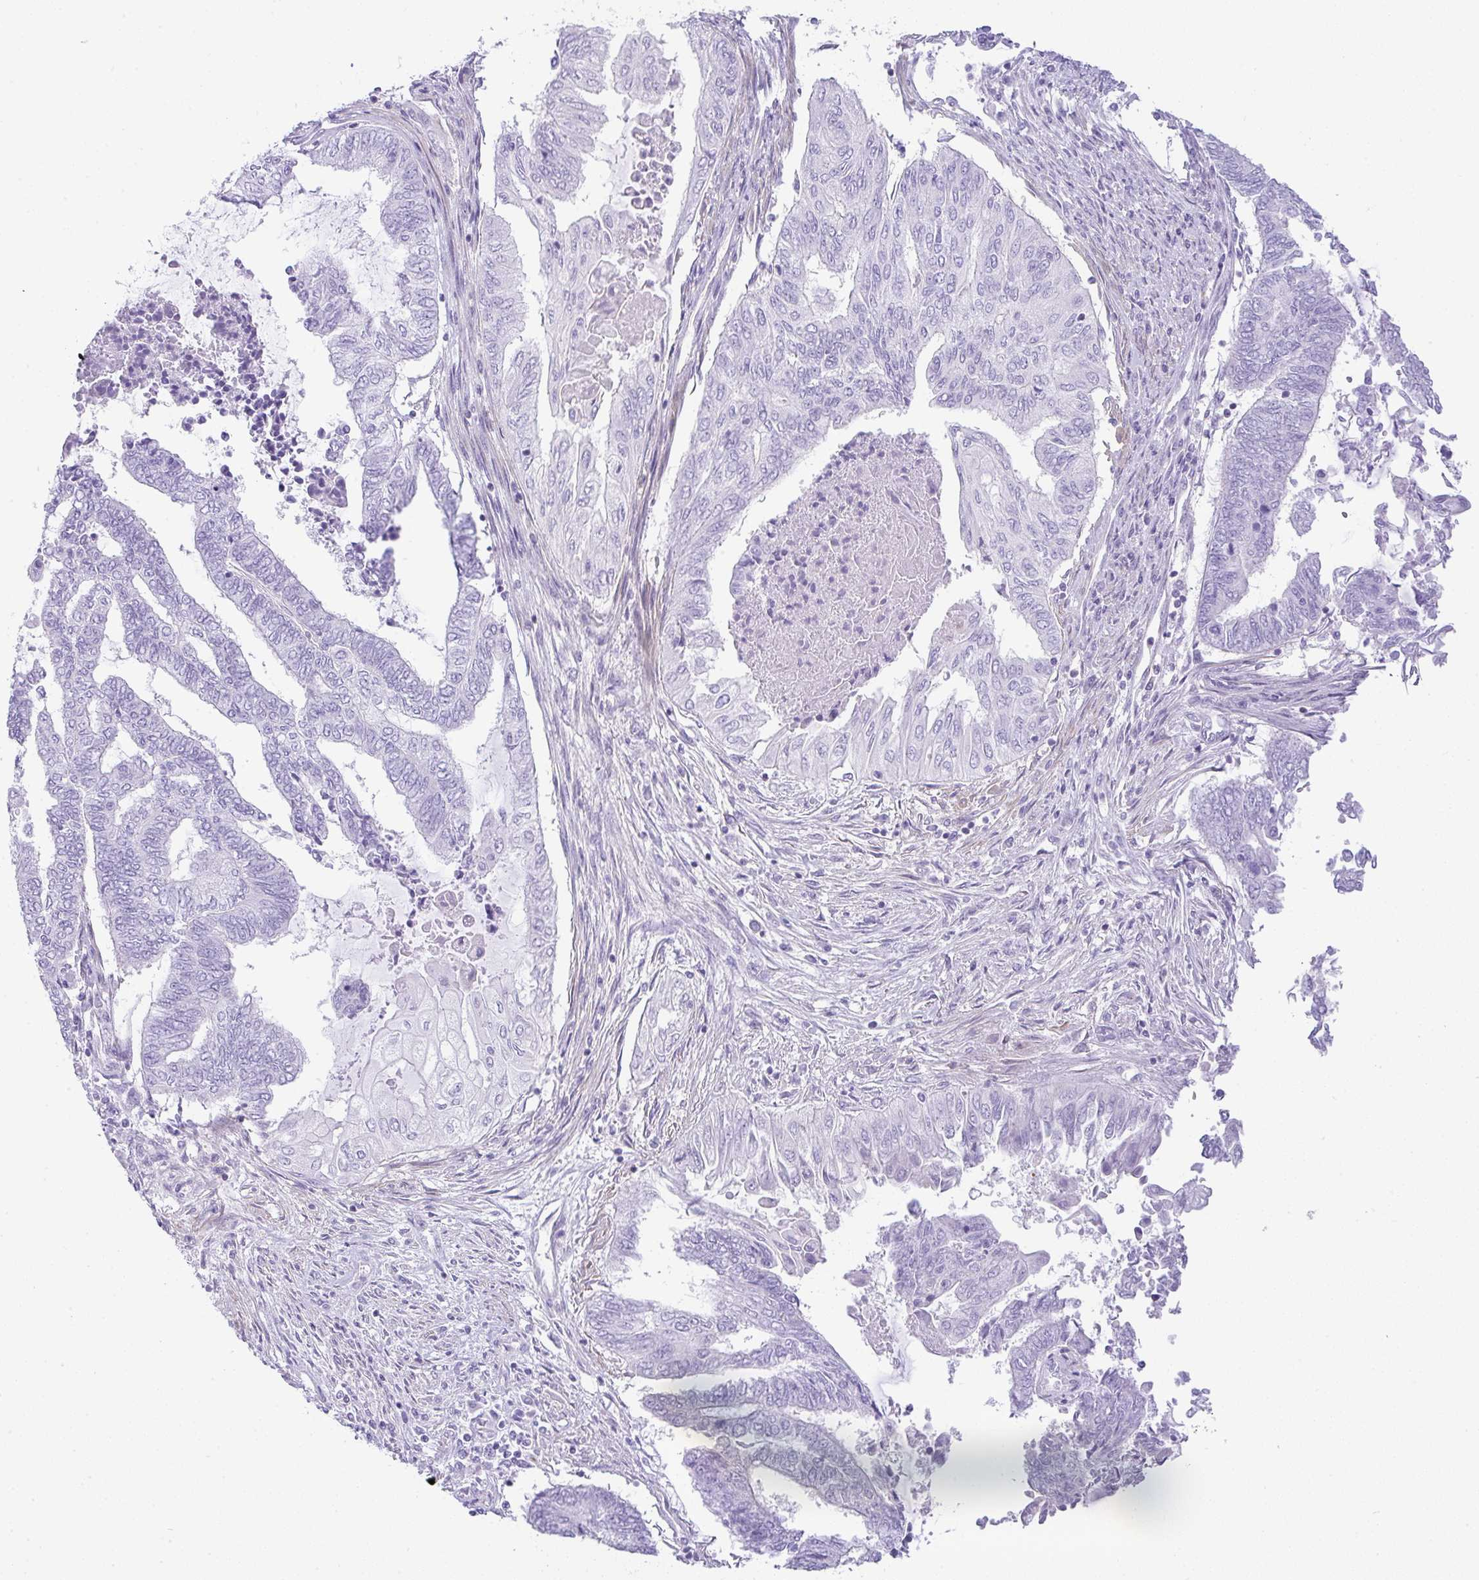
{"staining": {"intensity": "negative", "quantity": "none", "location": "none"}, "tissue": "endometrial cancer", "cell_type": "Tumor cells", "image_type": "cancer", "snomed": [{"axis": "morphology", "description": "Adenocarcinoma, NOS"}, {"axis": "topography", "description": "Uterus"}, {"axis": "topography", "description": "Endometrium"}], "caption": "Immunohistochemical staining of human endometrial adenocarcinoma demonstrates no significant staining in tumor cells.", "gene": "CDRT15", "patient": {"sex": "female", "age": 70}}